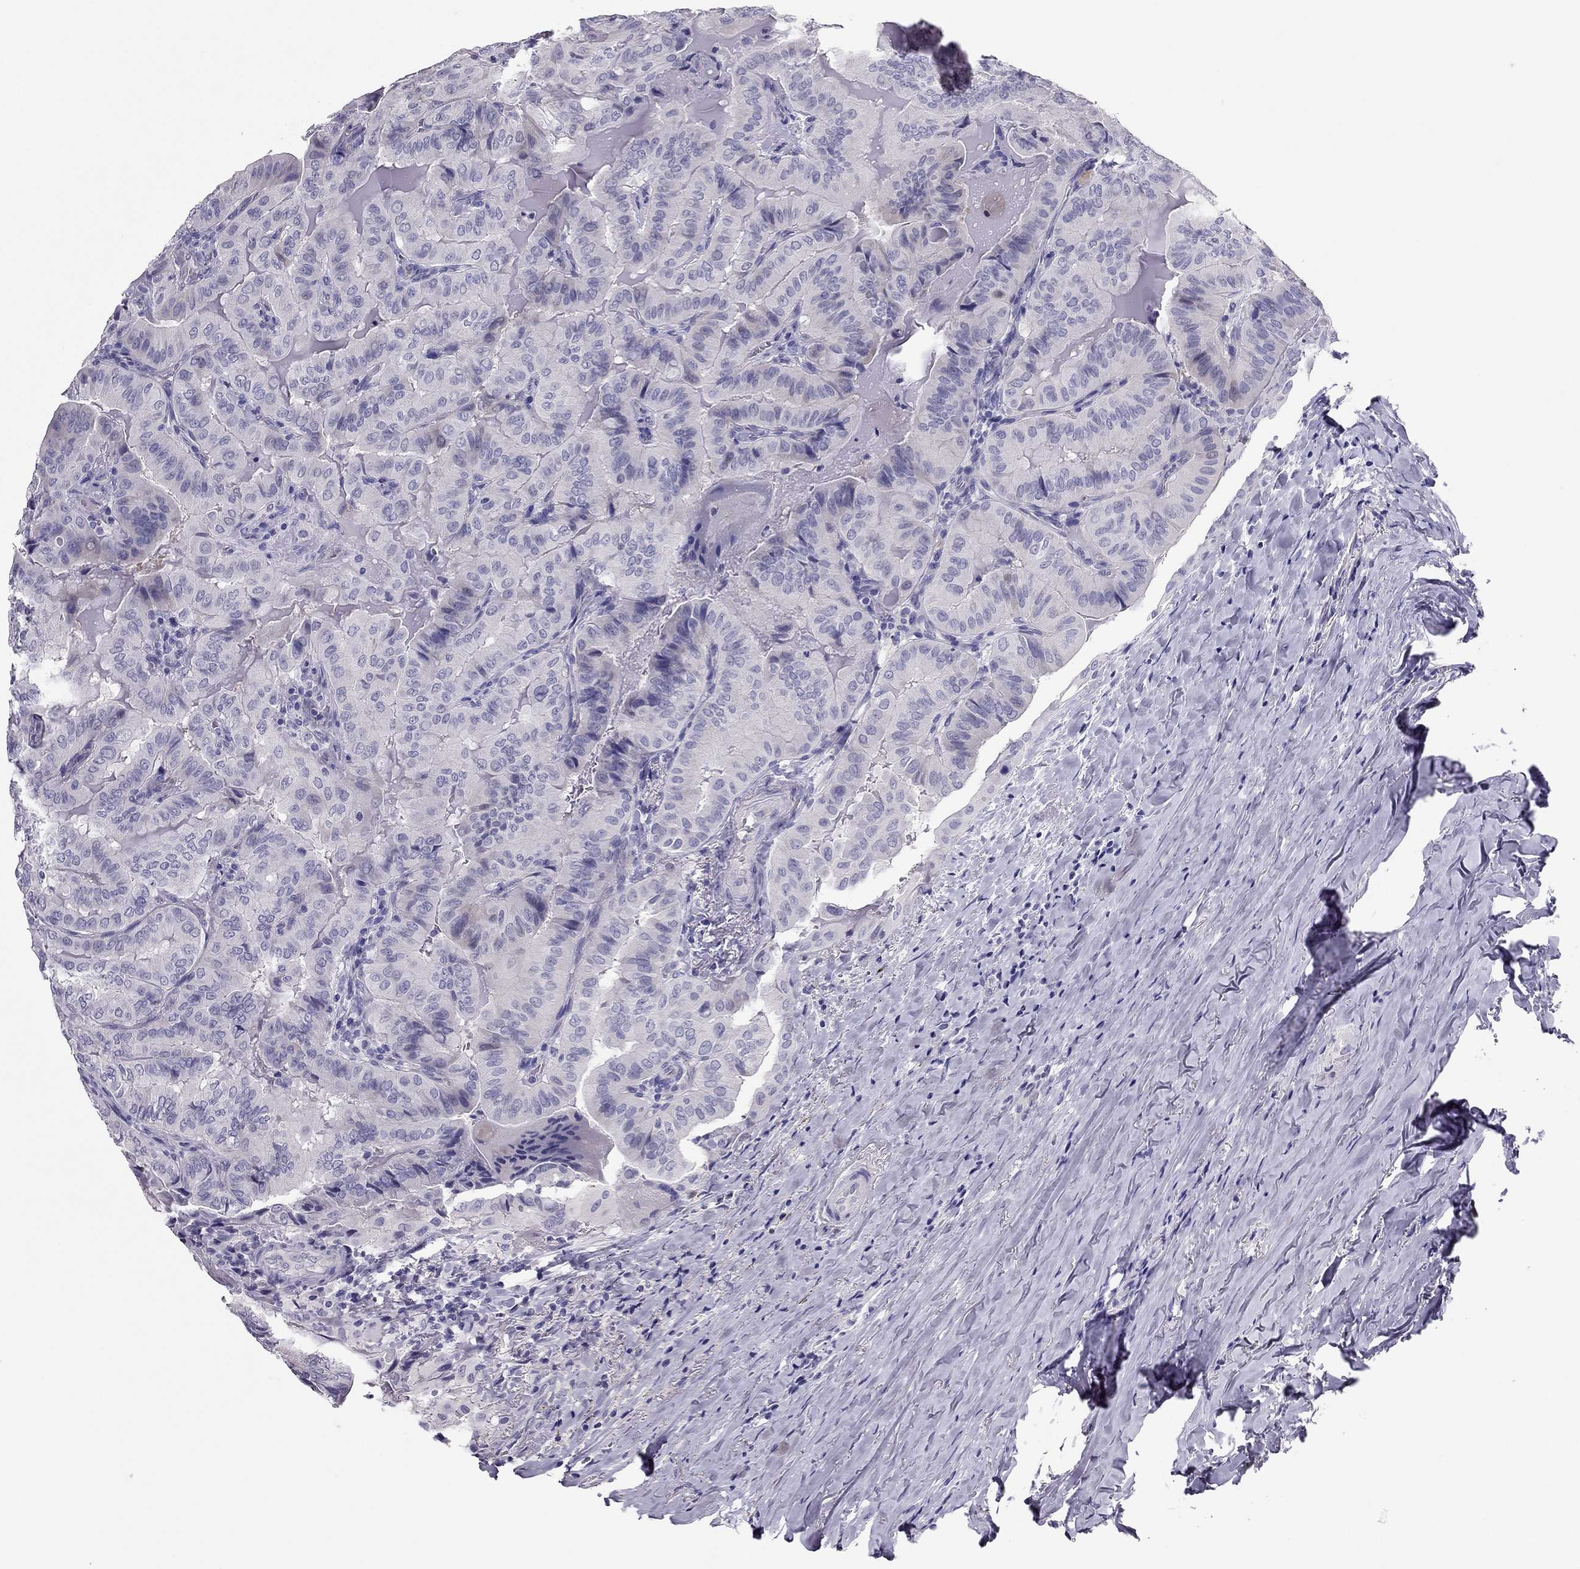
{"staining": {"intensity": "negative", "quantity": "none", "location": "none"}, "tissue": "thyroid cancer", "cell_type": "Tumor cells", "image_type": "cancer", "snomed": [{"axis": "morphology", "description": "Papillary adenocarcinoma, NOS"}, {"axis": "topography", "description": "Thyroid gland"}], "caption": "Immunohistochemical staining of thyroid cancer exhibits no significant staining in tumor cells.", "gene": "PDE6A", "patient": {"sex": "female", "age": 68}}